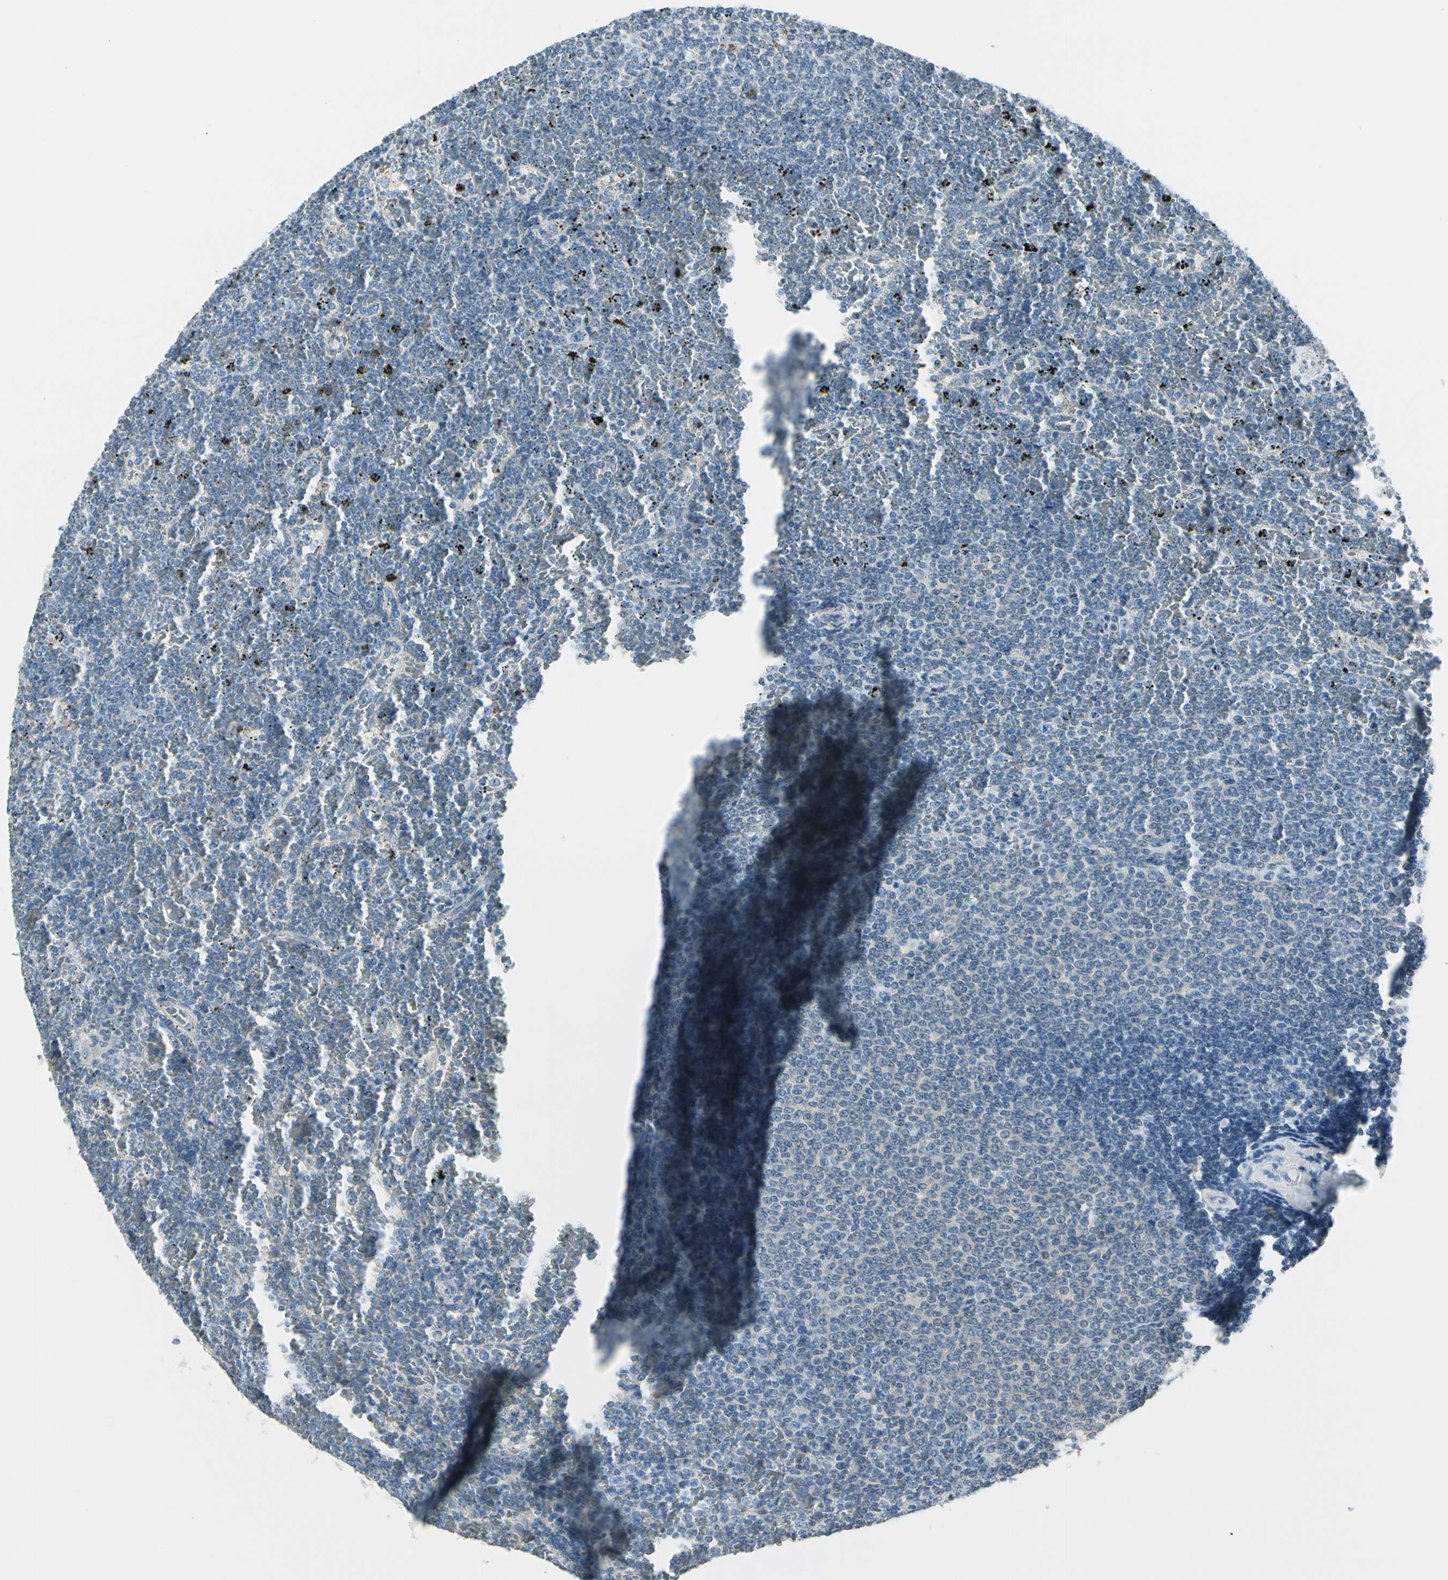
{"staining": {"intensity": "negative", "quantity": "none", "location": "none"}, "tissue": "lymphoma", "cell_type": "Tumor cells", "image_type": "cancer", "snomed": [{"axis": "morphology", "description": "Malignant lymphoma, non-Hodgkin's type, Low grade"}, {"axis": "topography", "description": "Spleen"}], "caption": "Immunohistochemical staining of human low-grade malignant lymphoma, non-Hodgkin's type exhibits no significant staining in tumor cells.", "gene": "PEBP1", "patient": {"sex": "female", "age": 77}}